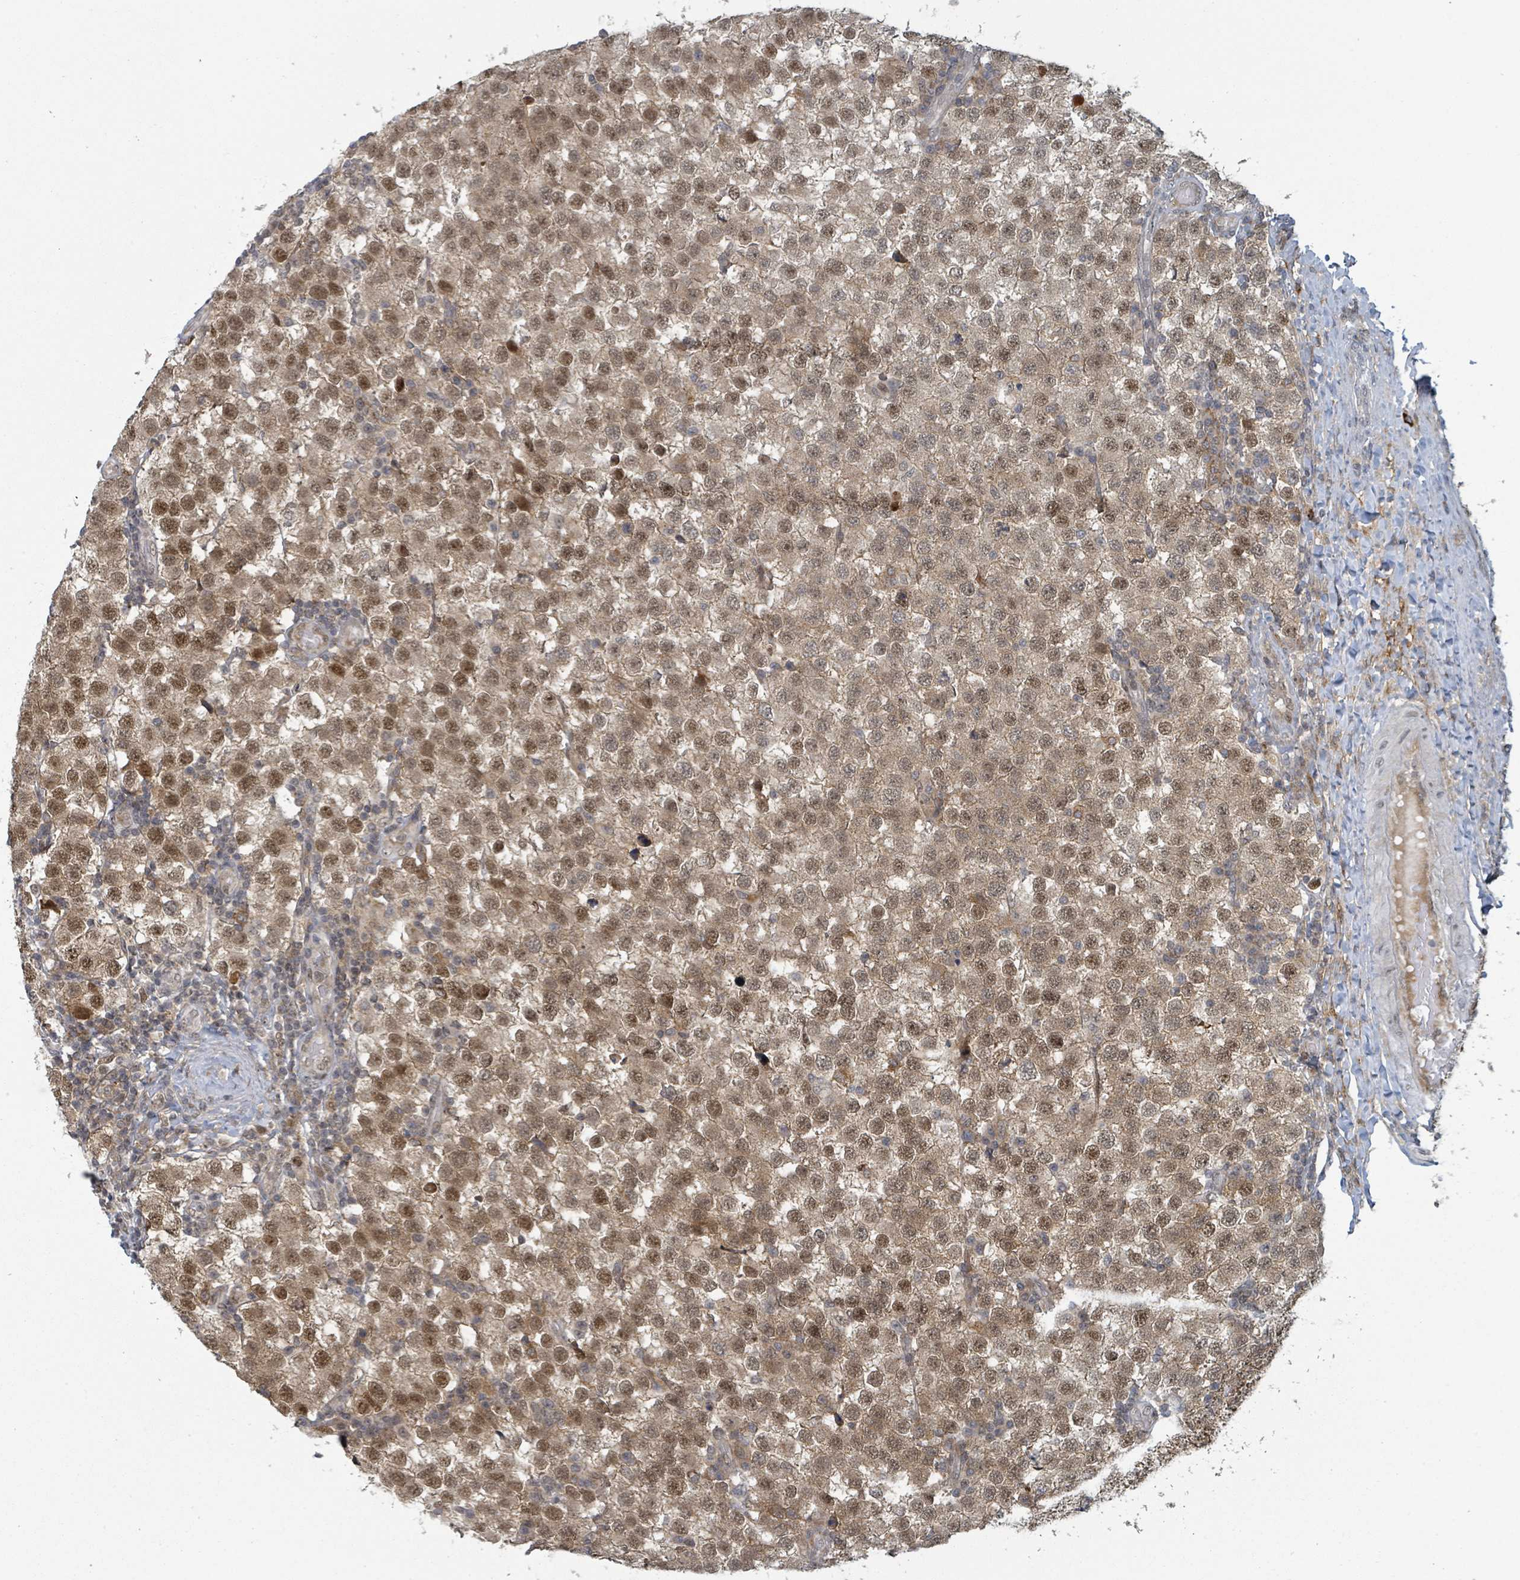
{"staining": {"intensity": "strong", "quantity": ">75%", "location": "cytoplasmic/membranous,nuclear"}, "tissue": "testis cancer", "cell_type": "Tumor cells", "image_type": "cancer", "snomed": [{"axis": "morphology", "description": "Seminoma, NOS"}, {"axis": "topography", "description": "Testis"}], "caption": "A brown stain shows strong cytoplasmic/membranous and nuclear staining of a protein in testis cancer (seminoma) tumor cells. Nuclei are stained in blue.", "gene": "GTF3C1", "patient": {"sex": "male", "age": 34}}